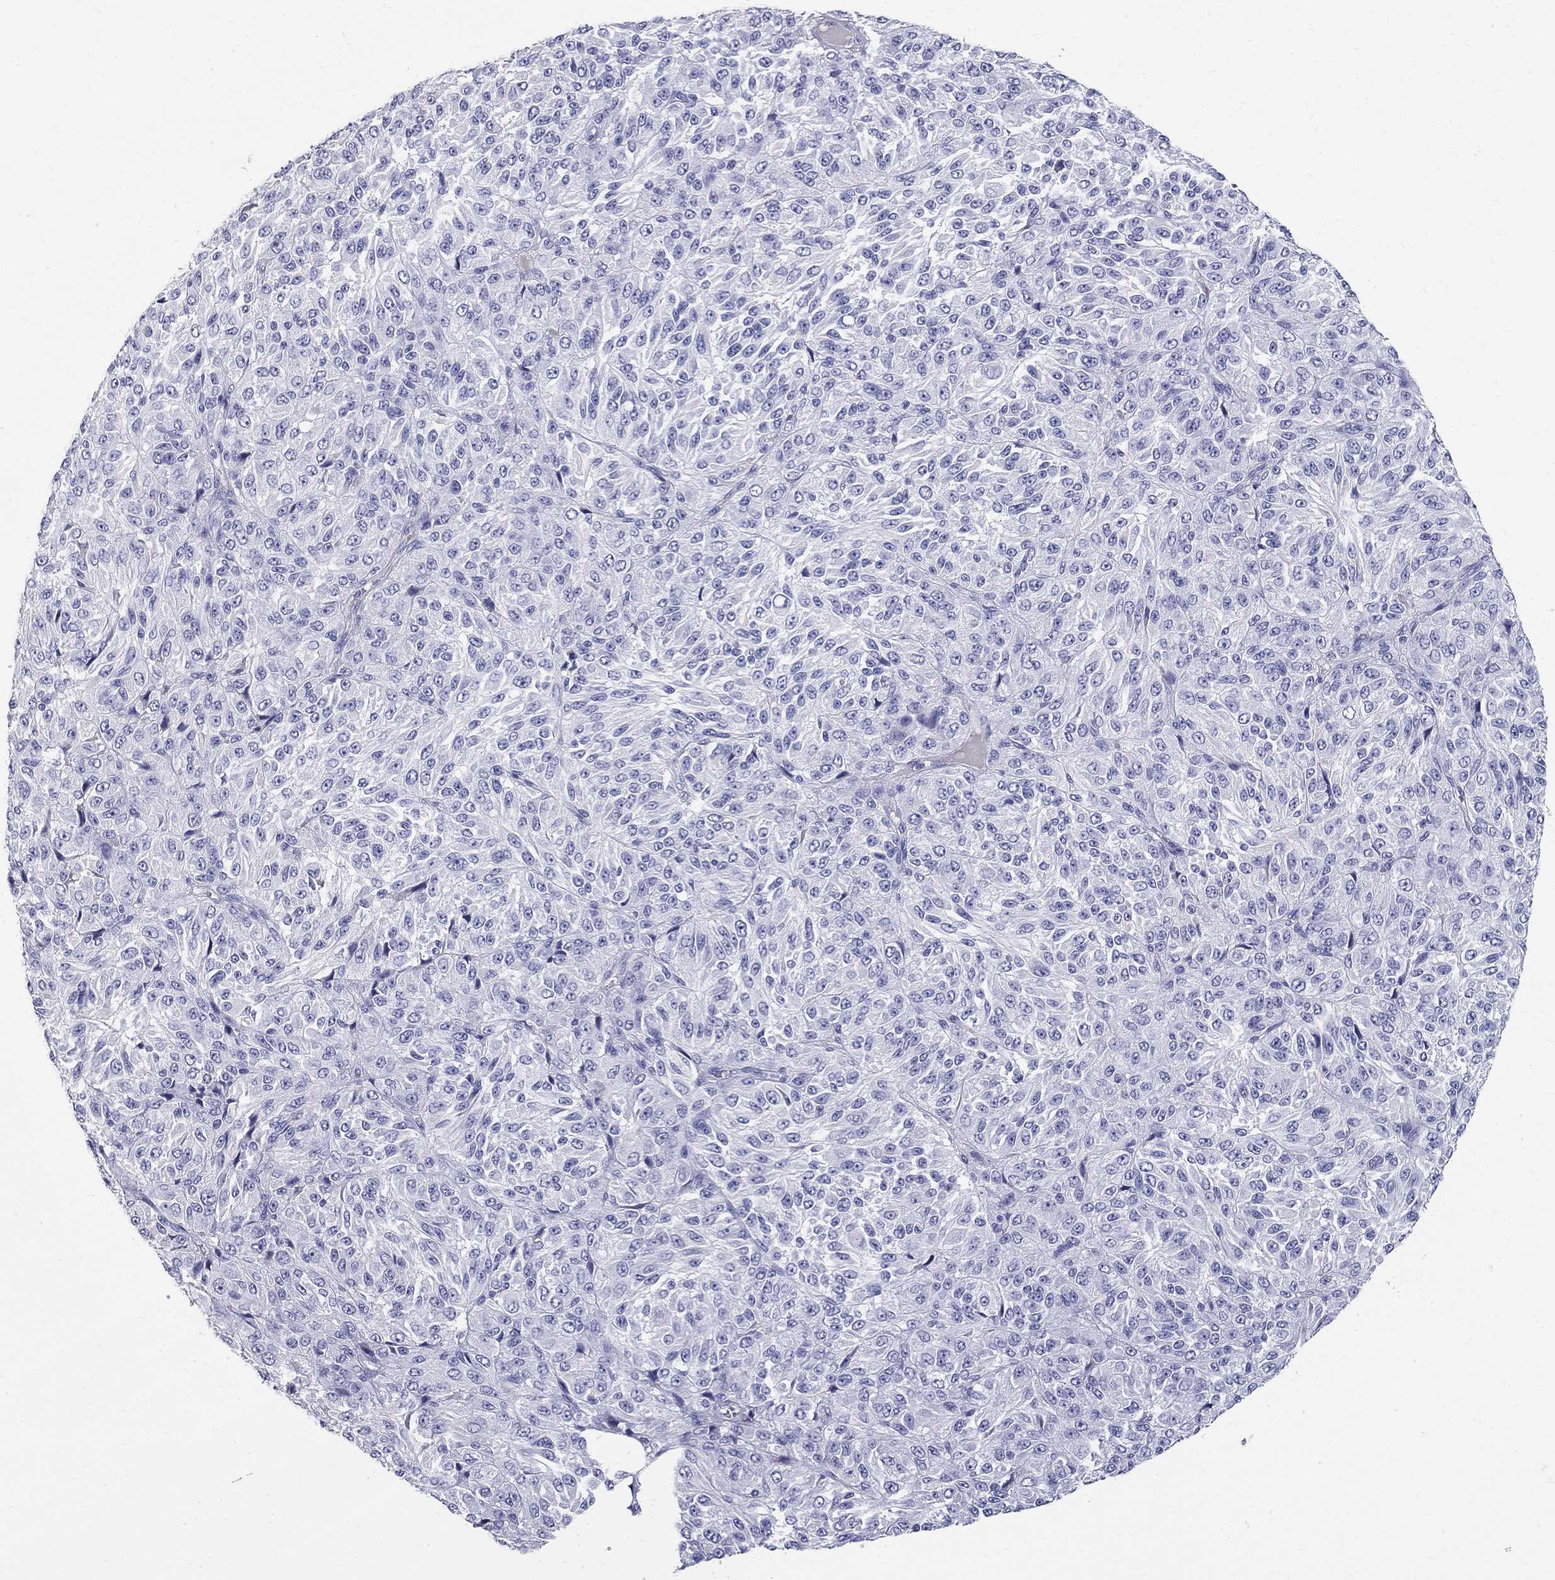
{"staining": {"intensity": "negative", "quantity": "none", "location": "none"}, "tissue": "melanoma", "cell_type": "Tumor cells", "image_type": "cancer", "snomed": [{"axis": "morphology", "description": "Malignant melanoma, Metastatic site"}, {"axis": "topography", "description": "Brain"}], "caption": "Immunohistochemistry (IHC) micrograph of neoplastic tissue: malignant melanoma (metastatic site) stained with DAB shows no significant protein staining in tumor cells.", "gene": "PHOX2B", "patient": {"sex": "female", "age": 56}}